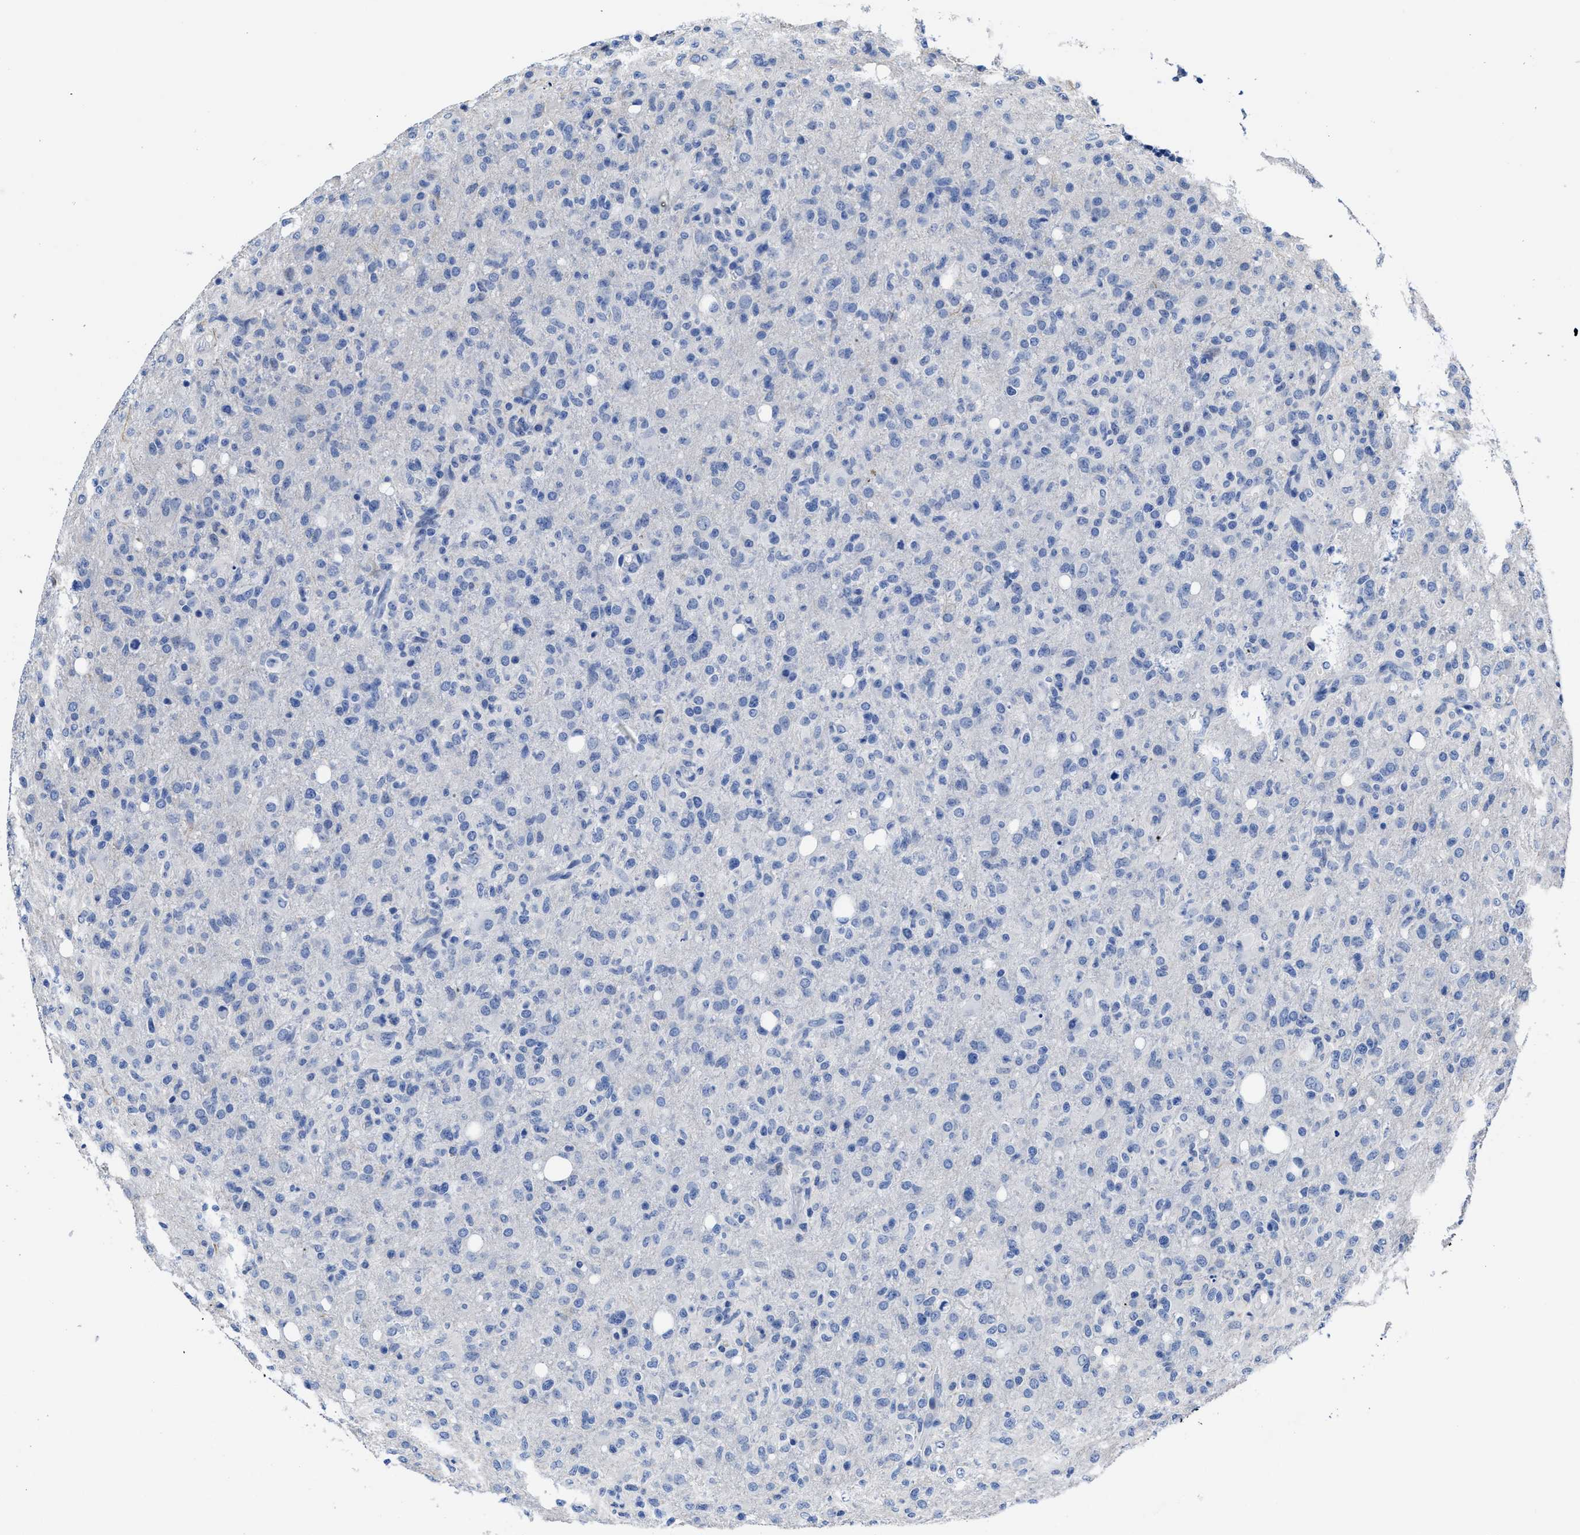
{"staining": {"intensity": "negative", "quantity": "none", "location": "none"}, "tissue": "glioma", "cell_type": "Tumor cells", "image_type": "cancer", "snomed": [{"axis": "morphology", "description": "Glioma, malignant, High grade"}, {"axis": "topography", "description": "Brain"}], "caption": "IHC photomicrograph of neoplastic tissue: human malignant high-grade glioma stained with DAB demonstrates no significant protein expression in tumor cells.", "gene": "HOOK1", "patient": {"sex": "female", "age": 57}}